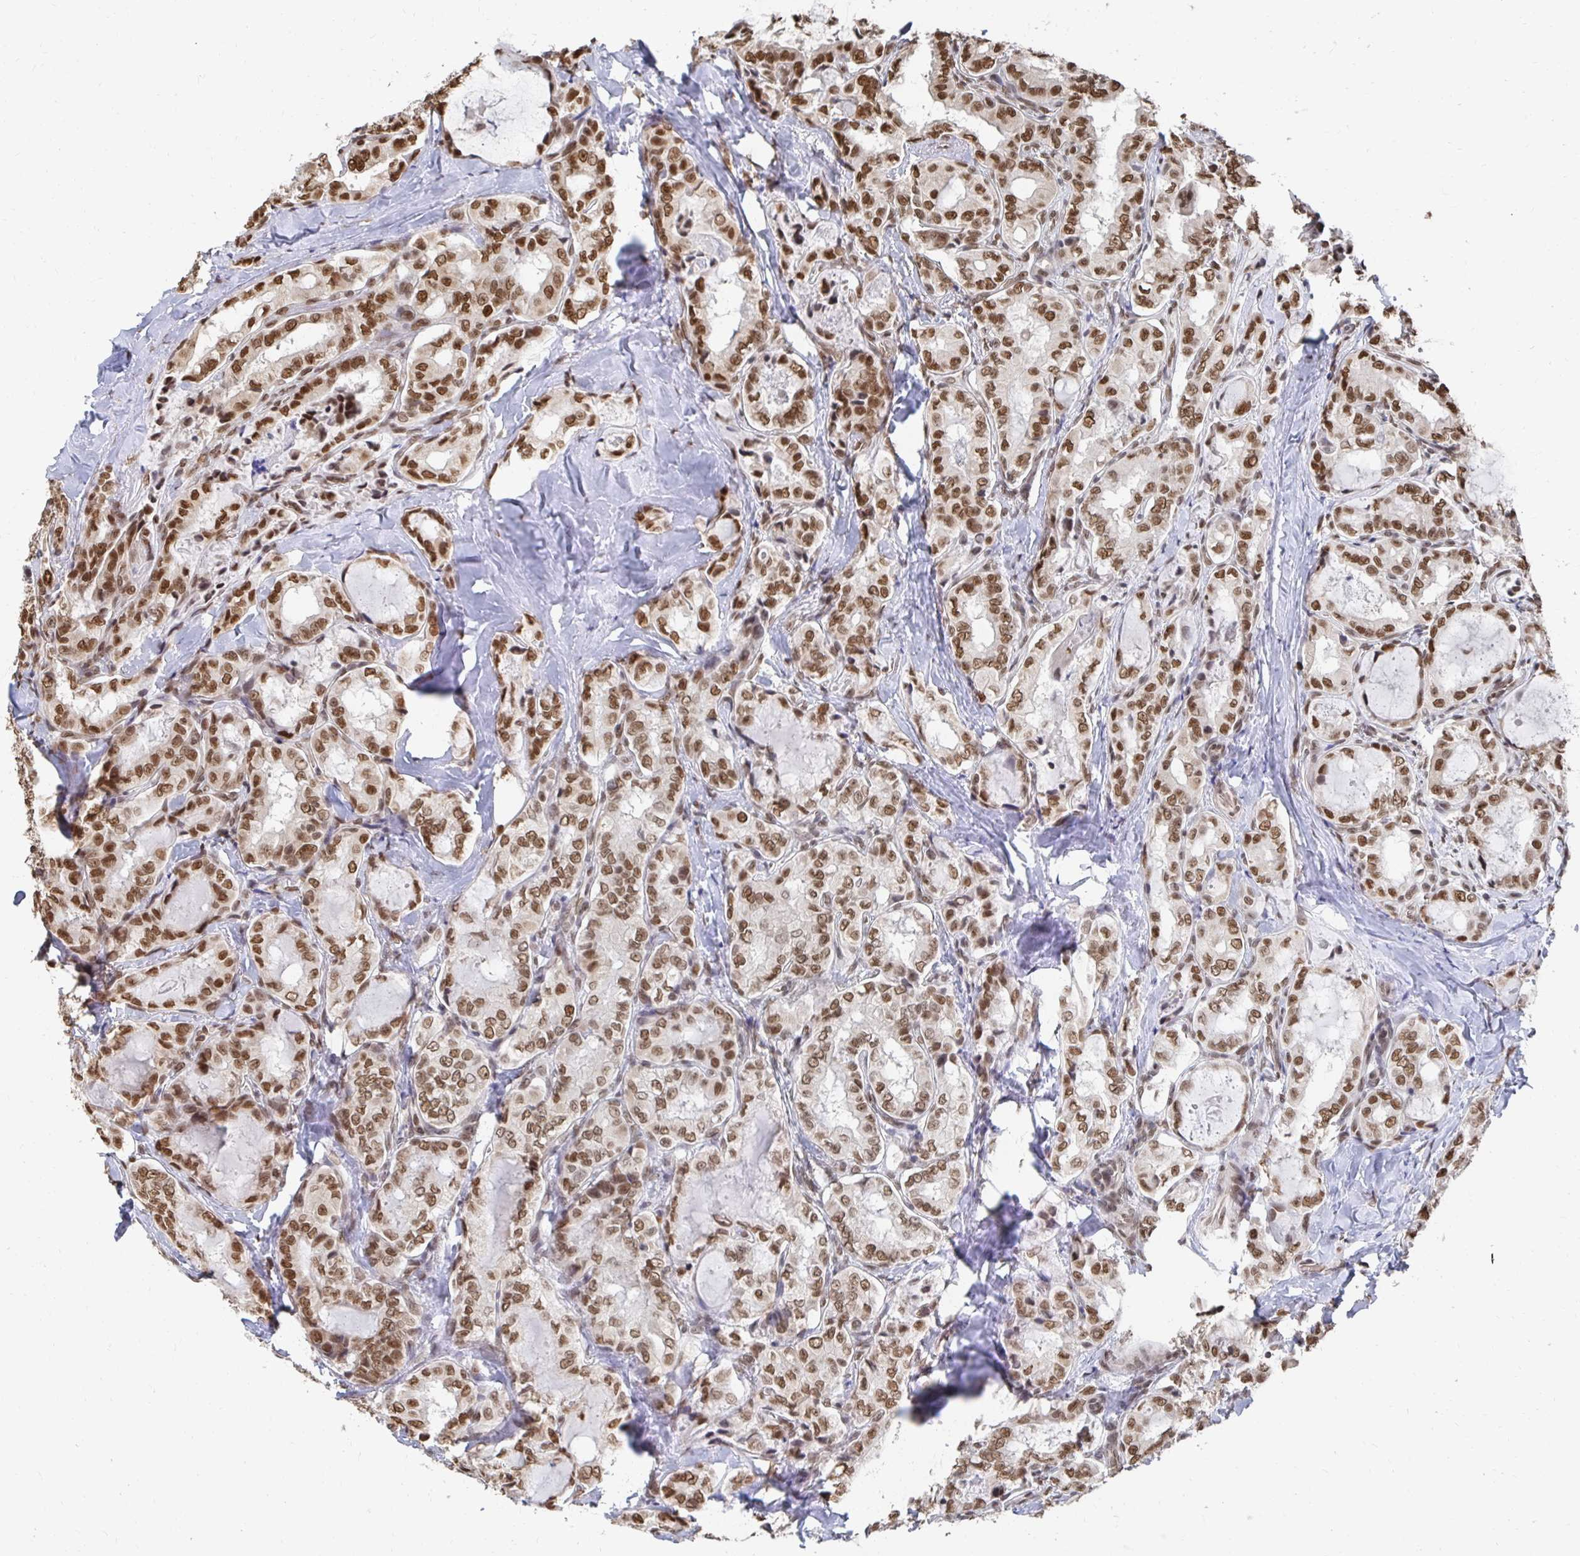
{"staining": {"intensity": "moderate", "quantity": ">75%", "location": "nuclear"}, "tissue": "thyroid cancer", "cell_type": "Tumor cells", "image_type": "cancer", "snomed": [{"axis": "morphology", "description": "Papillary adenocarcinoma, NOS"}, {"axis": "topography", "description": "Thyroid gland"}], "caption": "Thyroid papillary adenocarcinoma stained for a protein shows moderate nuclear positivity in tumor cells.", "gene": "GTF3C6", "patient": {"sex": "female", "age": 75}}